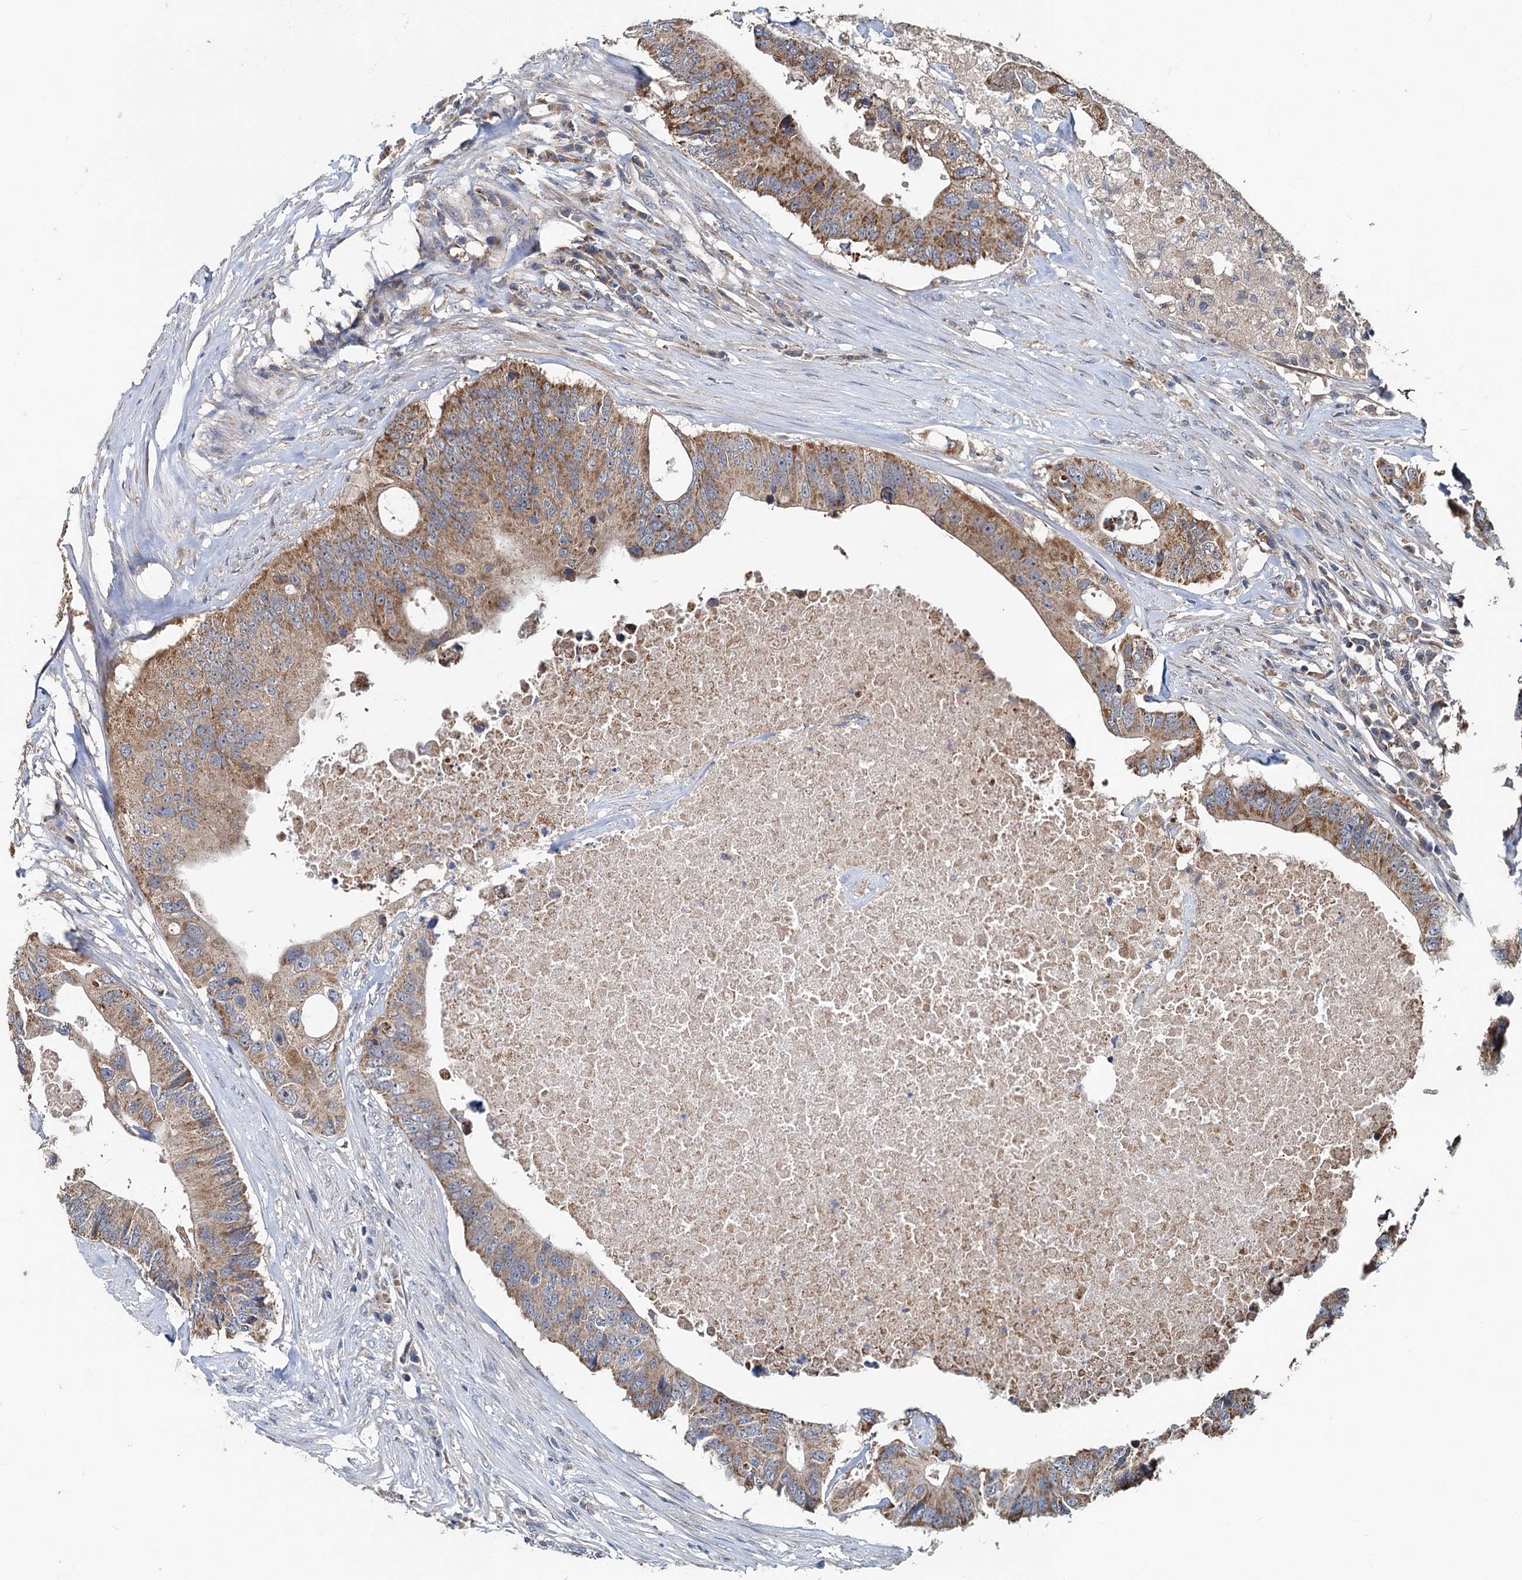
{"staining": {"intensity": "moderate", "quantity": ">75%", "location": "cytoplasmic/membranous"}, "tissue": "colorectal cancer", "cell_type": "Tumor cells", "image_type": "cancer", "snomed": [{"axis": "morphology", "description": "Adenocarcinoma, NOS"}, {"axis": "topography", "description": "Colon"}], "caption": "Protein expression analysis of human colorectal adenocarcinoma reveals moderate cytoplasmic/membranous staining in approximately >75% of tumor cells.", "gene": "OTUB1", "patient": {"sex": "male", "age": 71}}